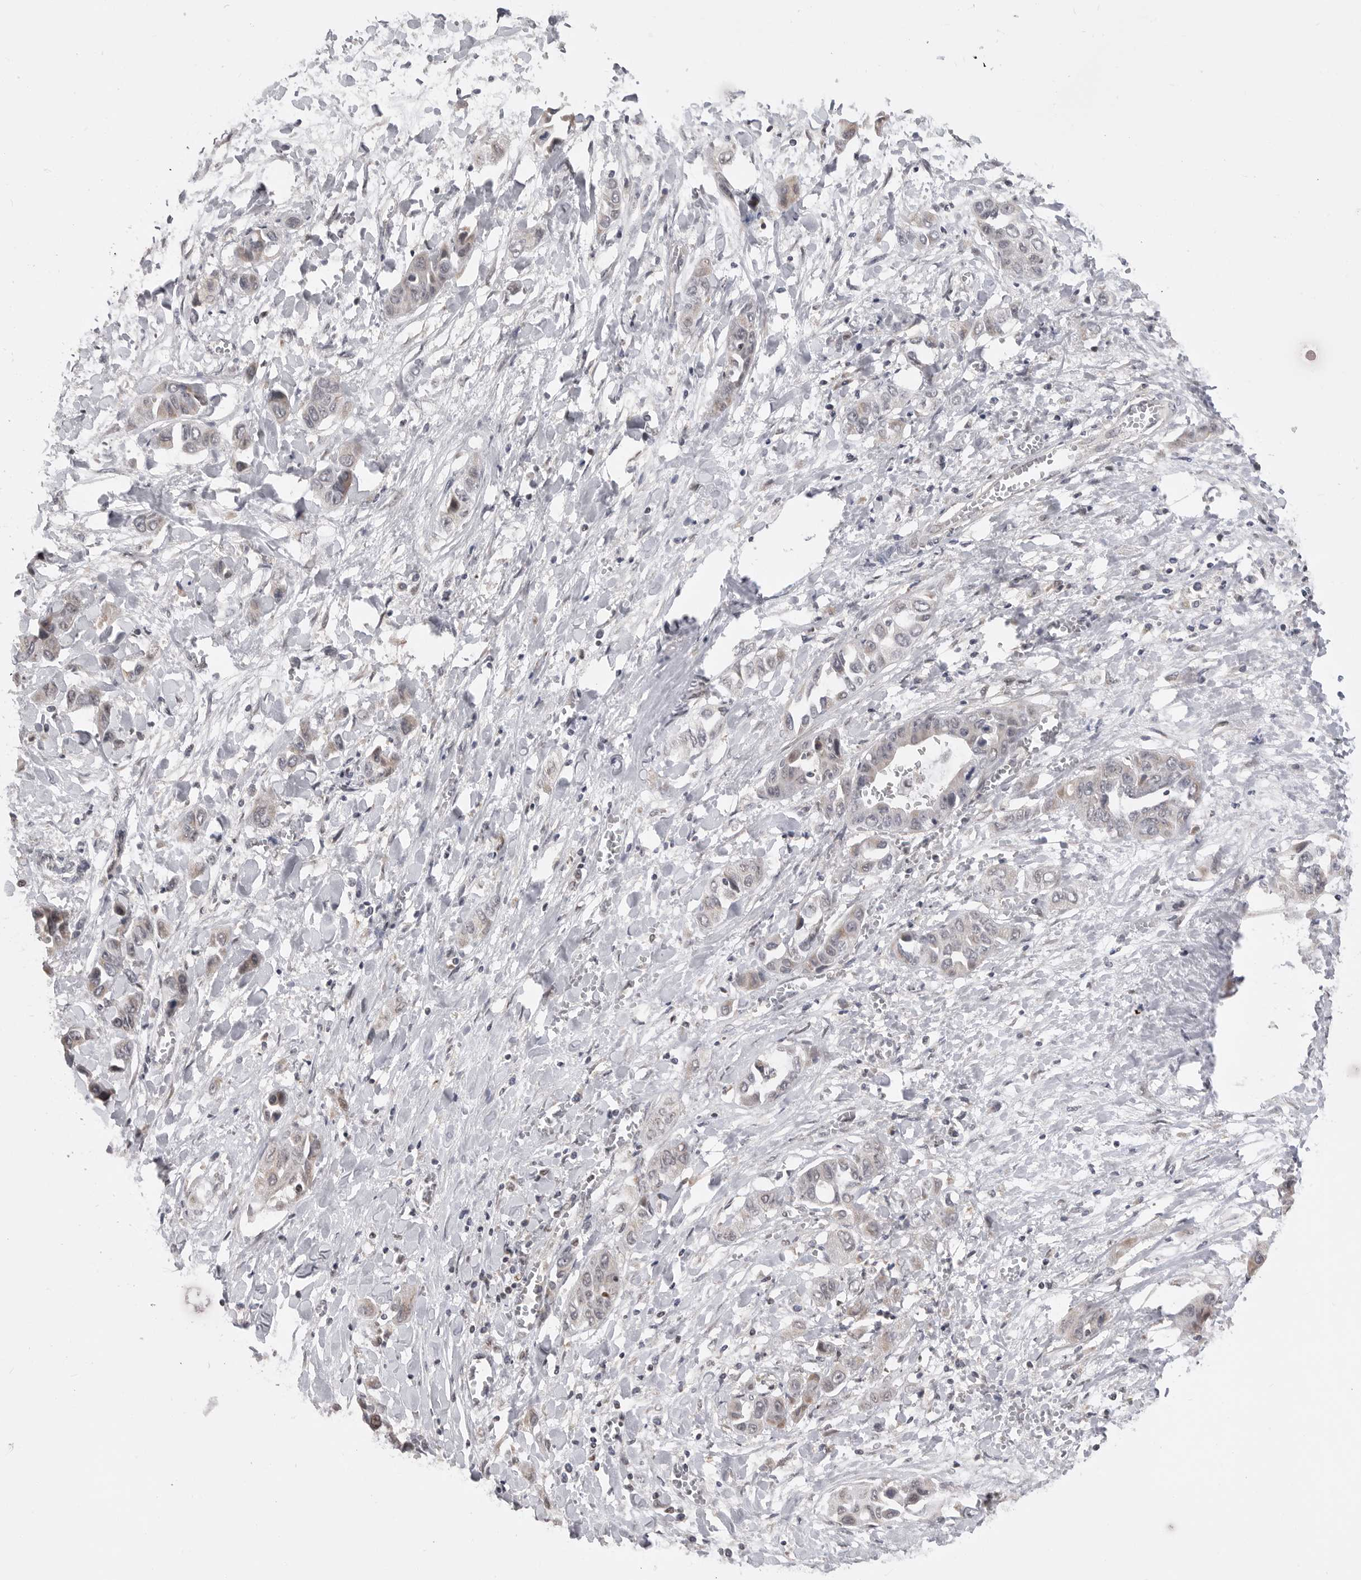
{"staining": {"intensity": "weak", "quantity": "<25%", "location": "cytoplasmic/membranous"}, "tissue": "liver cancer", "cell_type": "Tumor cells", "image_type": "cancer", "snomed": [{"axis": "morphology", "description": "Cholangiocarcinoma"}, {"axis": "topography", "description": "Liver"}], "caption": "IHC histopathology image of liver cancer (cholangiocarcinoma) stained for a protein (brown), which exhibits no expression in tumor cells.", "gene": "SMARCC1", "patient": {"sex": "female", "age": 52}}